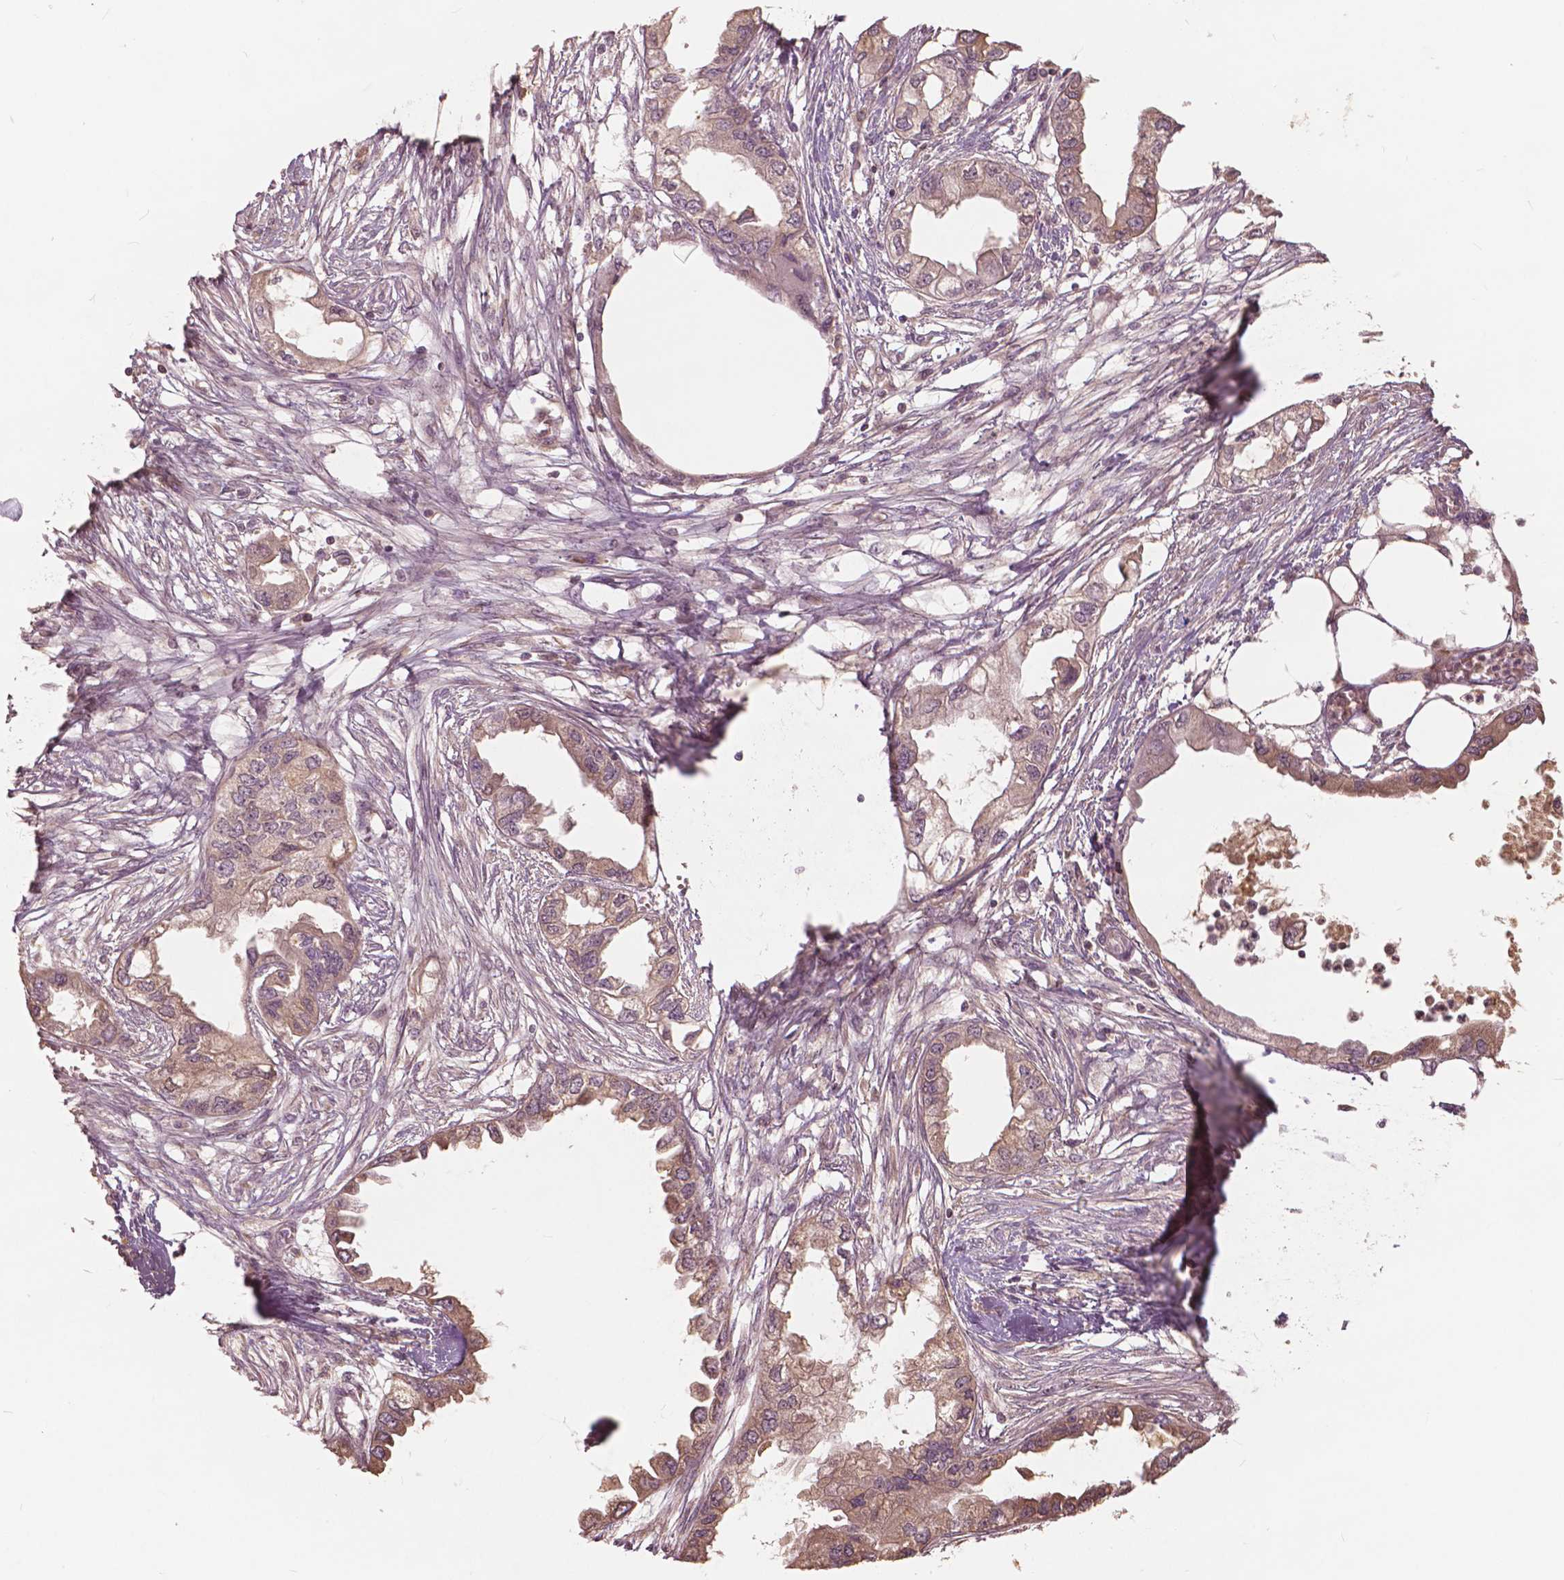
{"staining": {"intensity": "weak", "quantity": ">75%", "location": "cytoplasmic/membranous"}, "tissue": "endometrial cancer", "cell_type": "Tumor cells", "image_type": "cancer", "snomed": [{"axis": "morphology", "description": "Adenocarcinoma, NOS"}, {"axis": "morphology", "description": "Adenocarcinoma, metastatic, NOS"}, {"axis": "topography", "description": "Adipose tissue"}, {"axis": "topography", "description": "Endometrium"}], "caption": "Immunohistochemical staining of endometrial cancer displays low levels of weak cytoplasmic/membranous protein expression in approximately >75% of tumor cells.", "gene": "ANGPTL4", "patient": {"sex": "female", "age": 67}}